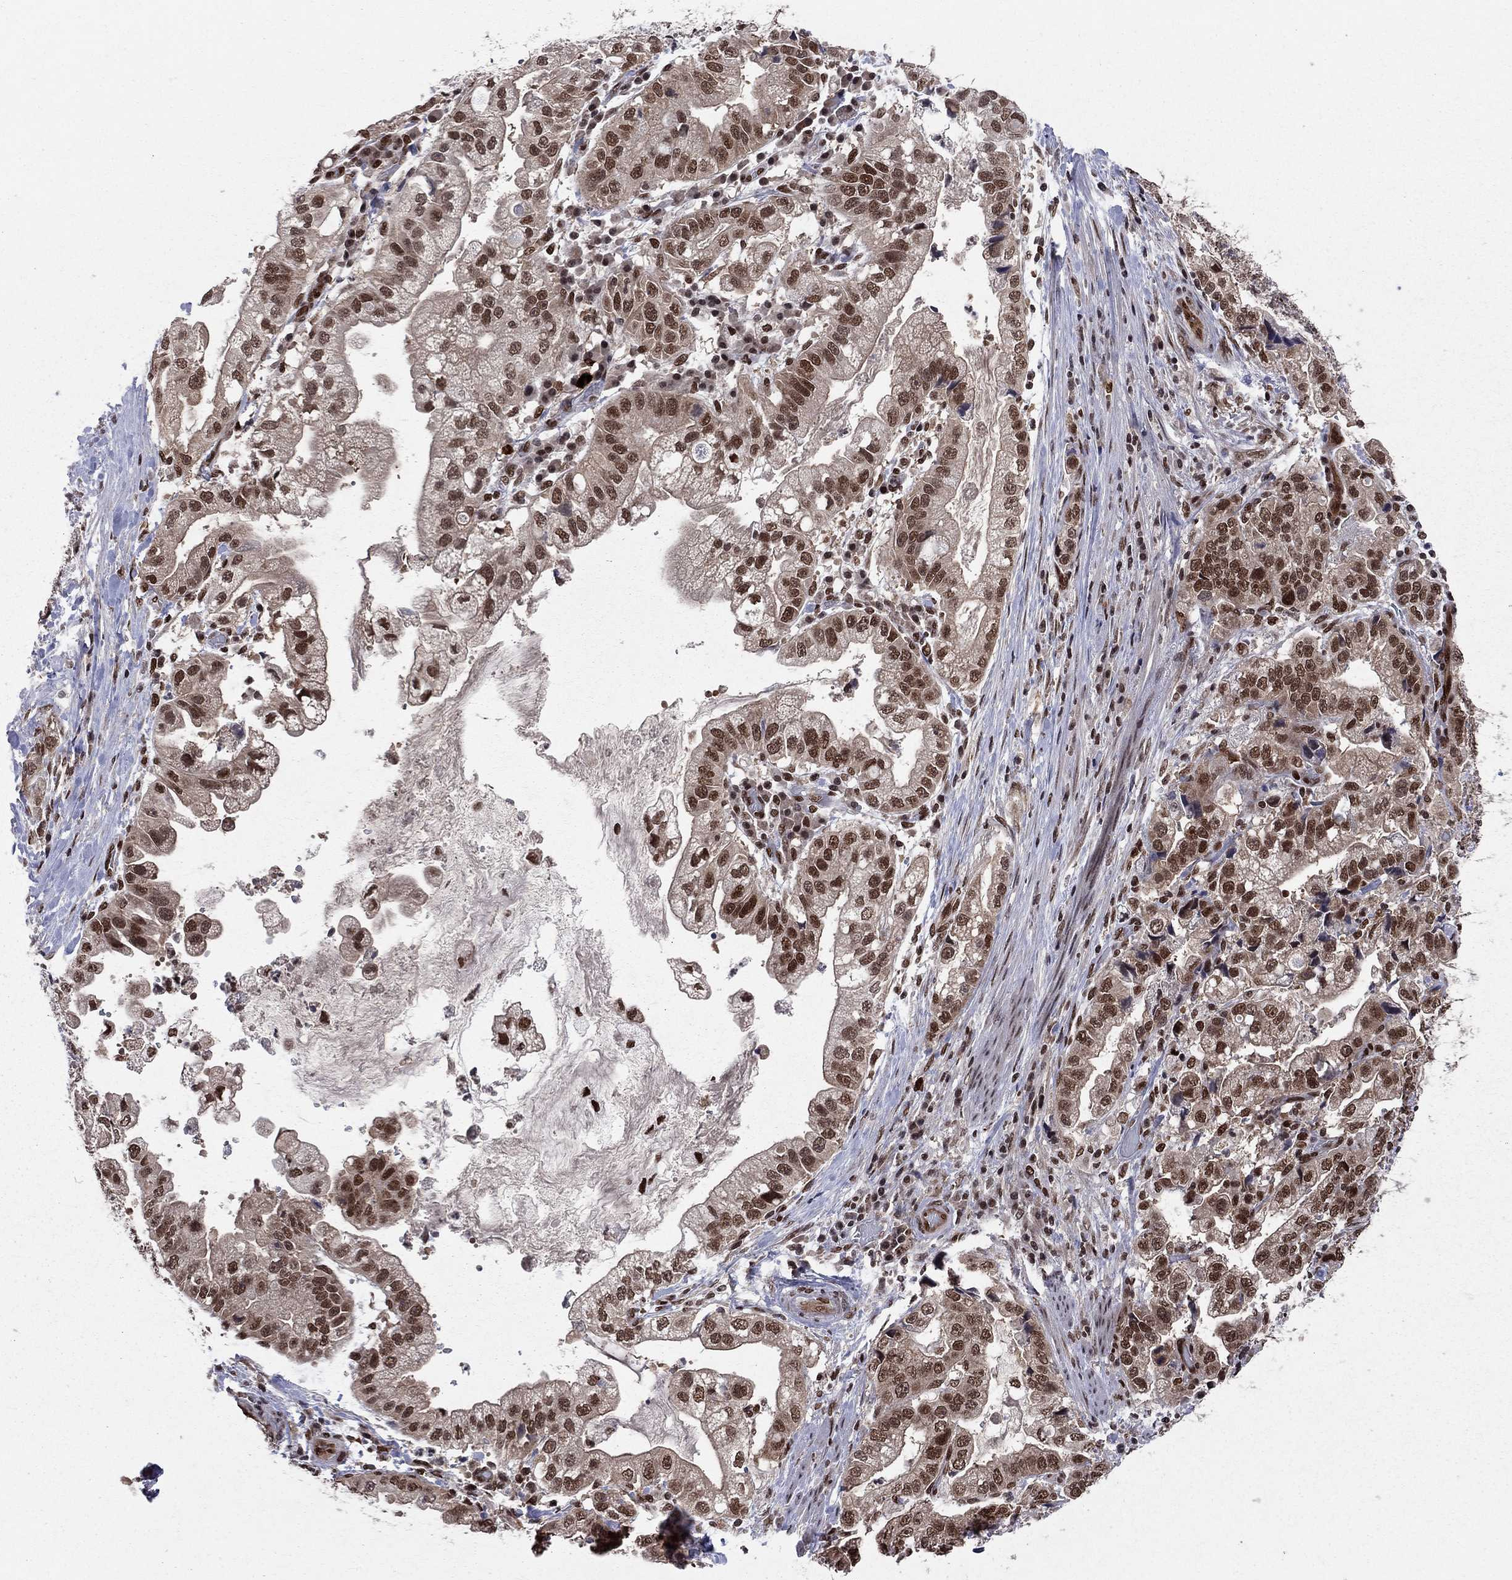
{"staining": {"intensity": "strong", "quantity": "25%-75%", "location": "nuclear"}, "tissue": "stomach cancer", "cell_type": "Tumor cells", "image_type": "cancer", "snomed": [{"axis": "morphology", "description": "Adenocarcinoma, NOS"}, {"axis": "topography", "description": "Stomach"}], "caption": "Protein analysis of stomach adenocarcinoma tissue exhibits strong nuclear staining in approximately 25%-75% of tumor cells.", "gene": "SAP30L", "patient": {"sex": "male", "age": 59}}